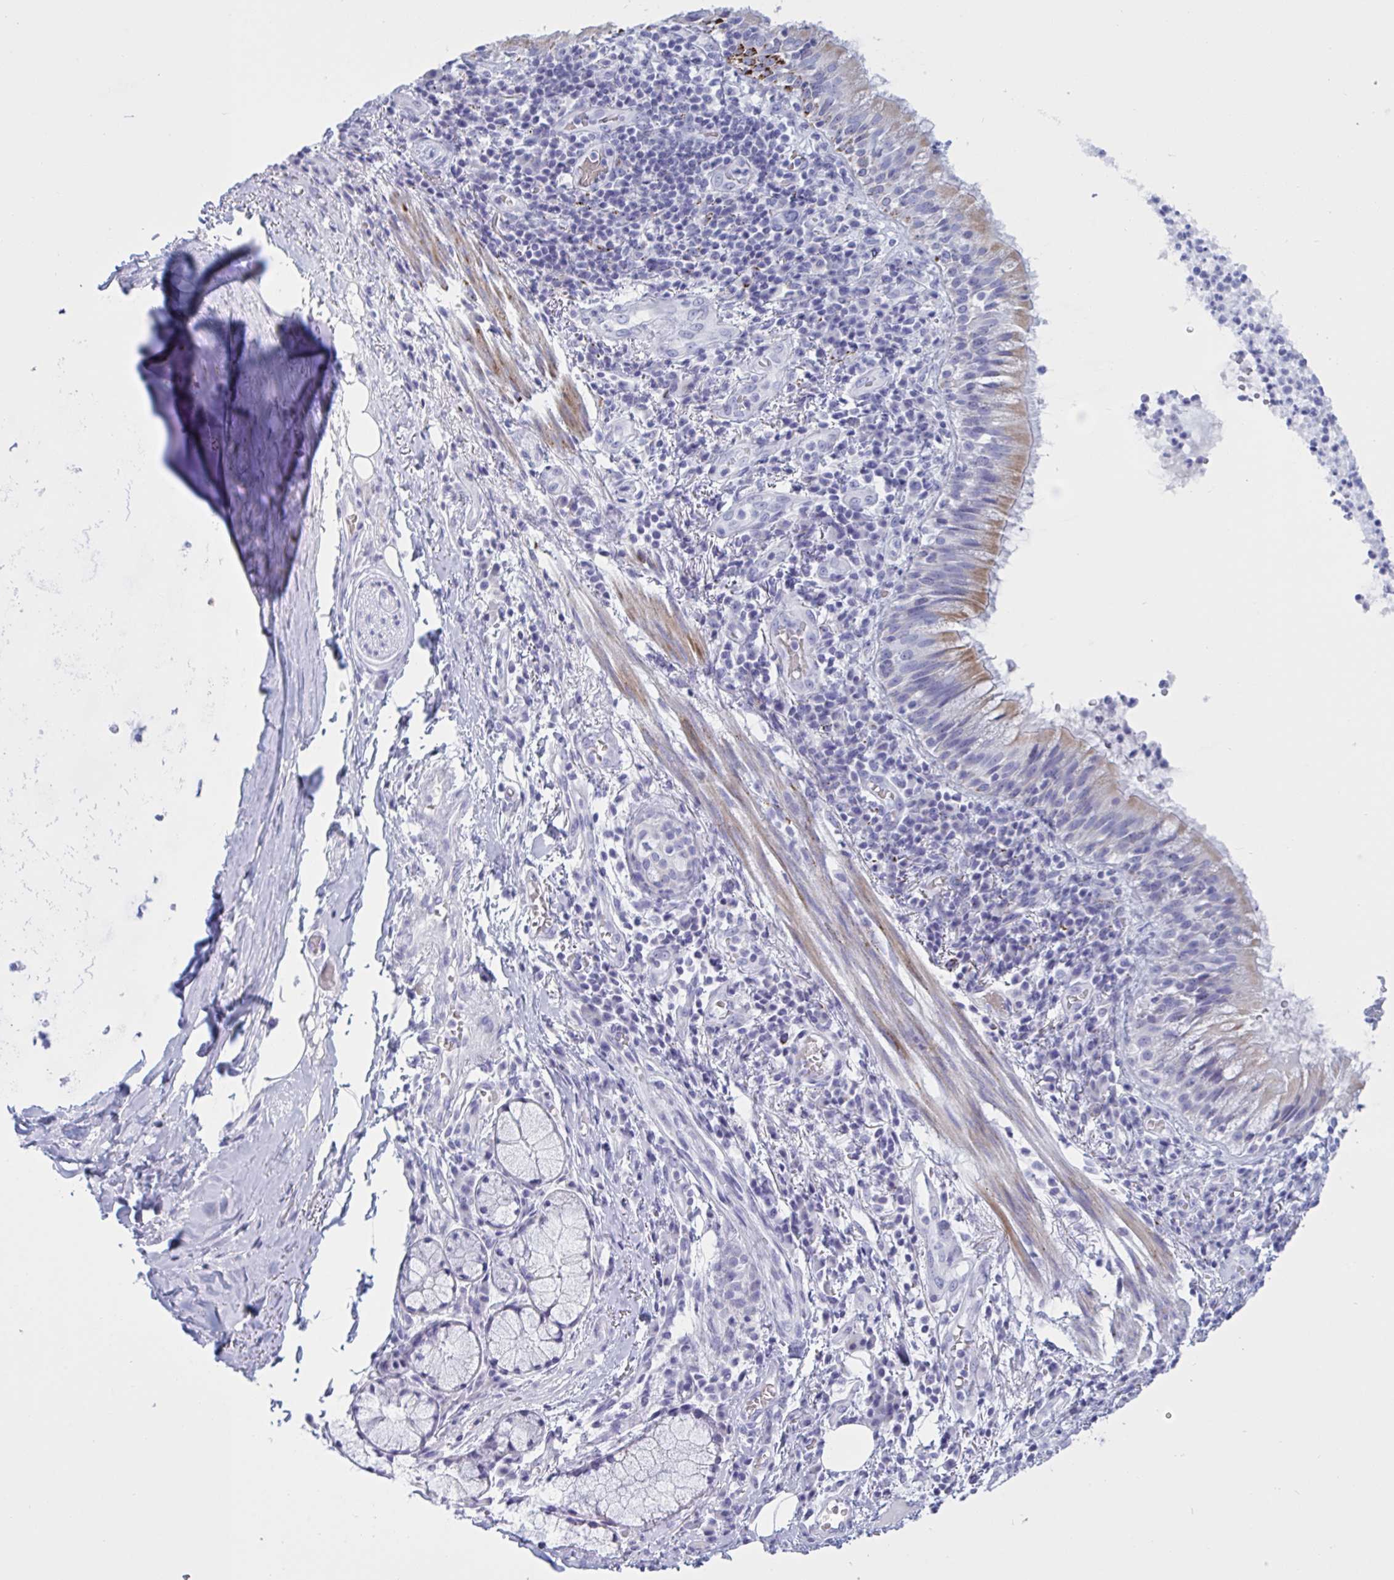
{"staining": {"intensity": "moderate", "quantity": "<25%", "location": "cytoplasmic/membranous"}, "tissue": "bronchus", "cell_type": "Respiratory epithelial cells", "image_type": "normal", "snomed": [{"axis": "morphology", "description": "Normal tissue, NOS"}, {"axis": "topography", "description": "Cartilage tissue"}, {"axis": "topography", "description": "Bronchus"}], "caption": "Approximately <25% of respiratory epithelial cells in normal bronchus show moderate cytoplasmic/membranous protein staining as visualized by brown immunohistochemical staining.", "gene": "OXLD1", "patient": {"sex": "male", "age": 56}}